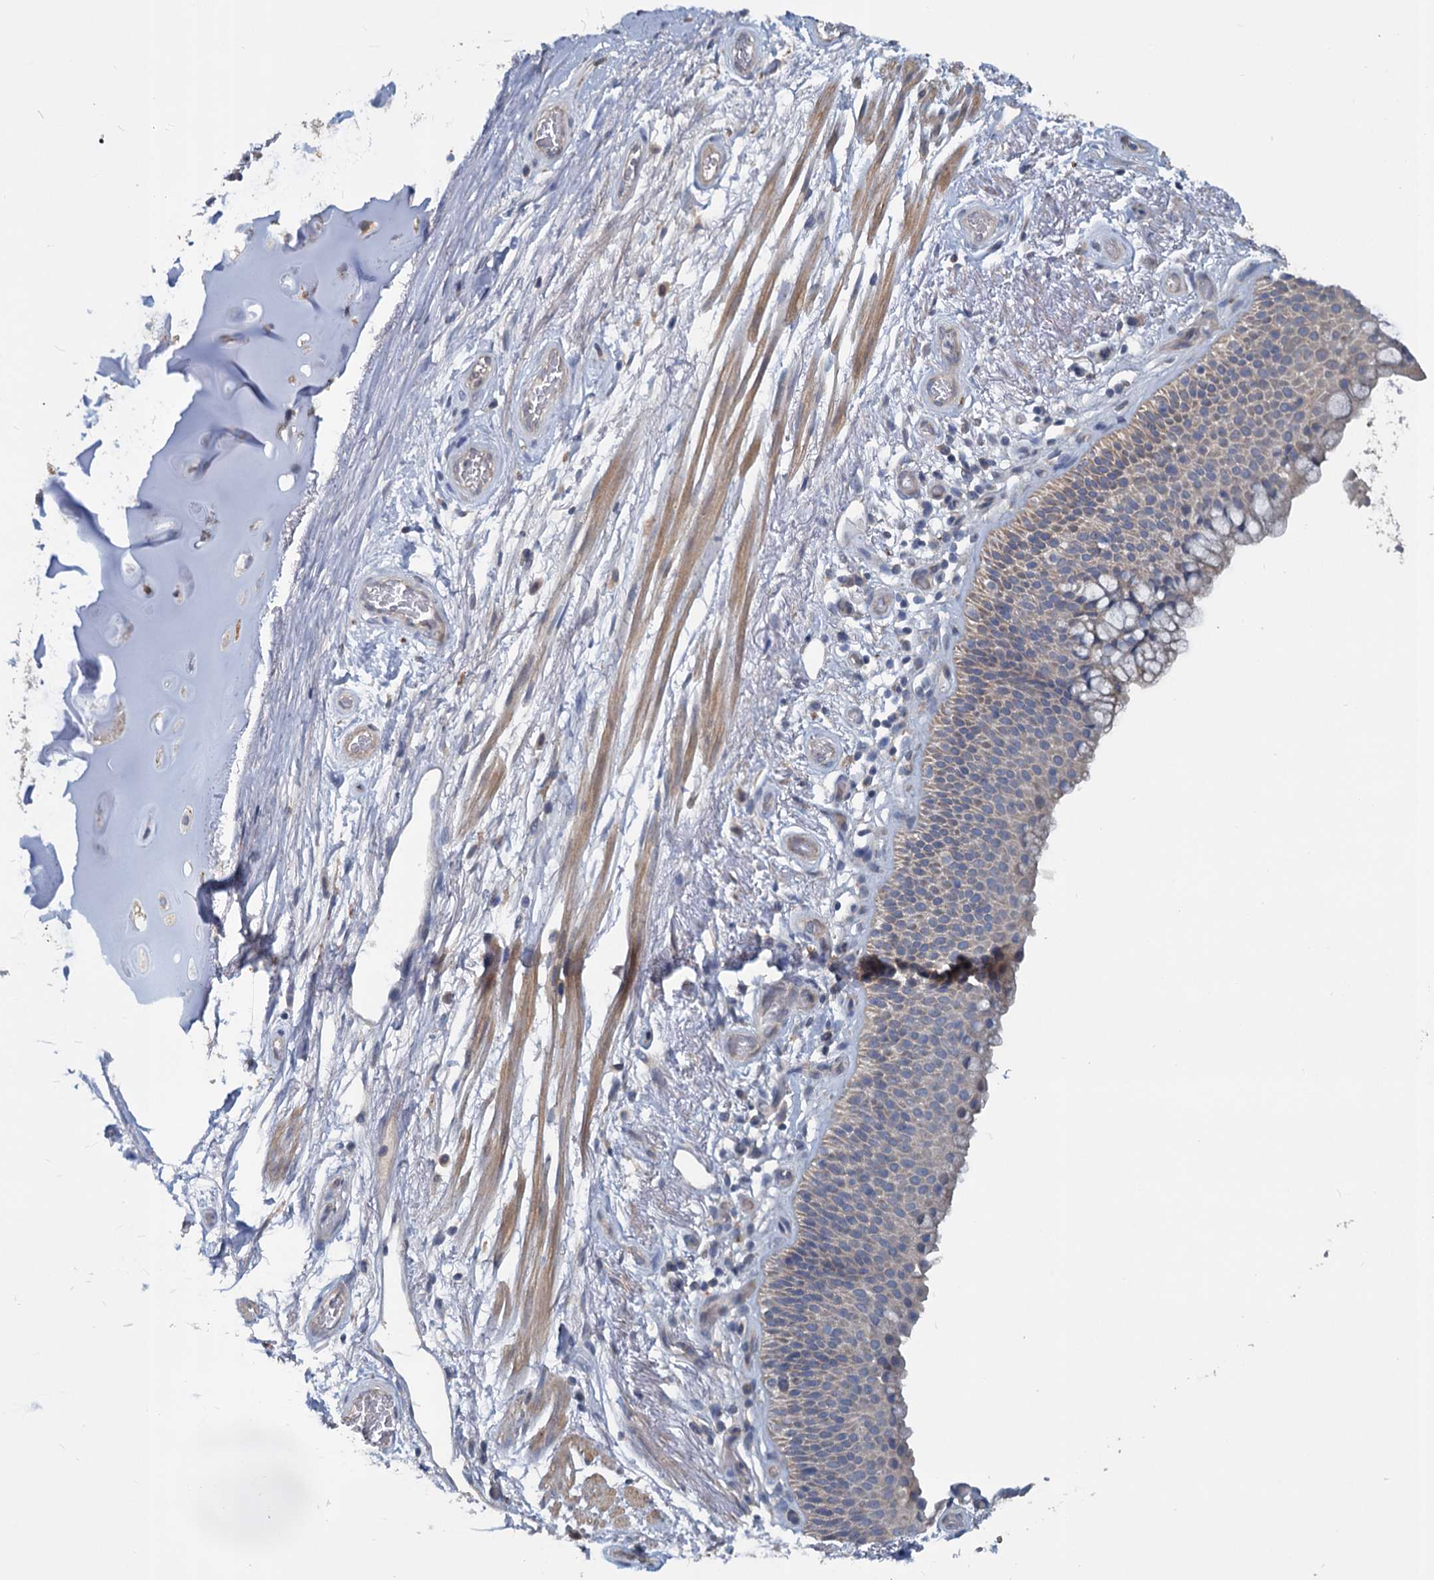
{"staining": {"intensity": "weak", "quantity": "25%-75%", "location": "cytoplasmic/membranous"}, "tissue": "bronchus", "cell_type": "Respiratory epithelial cells", "image_type": "normal", "snomed": [{"axis": "morphology", "description": "Normal tissue, NOS"}, {"axis": "topography", "description": "Bronchus"}], "caption": "Bronchus stained for a protein (brown) exhibits weak cytoplasmic/membranous positive positivity in approximately 25%-75% of respiratory epithelial cells.", "gene": "SLC2A7", "patient": {"sex": "male", "age": 65}}